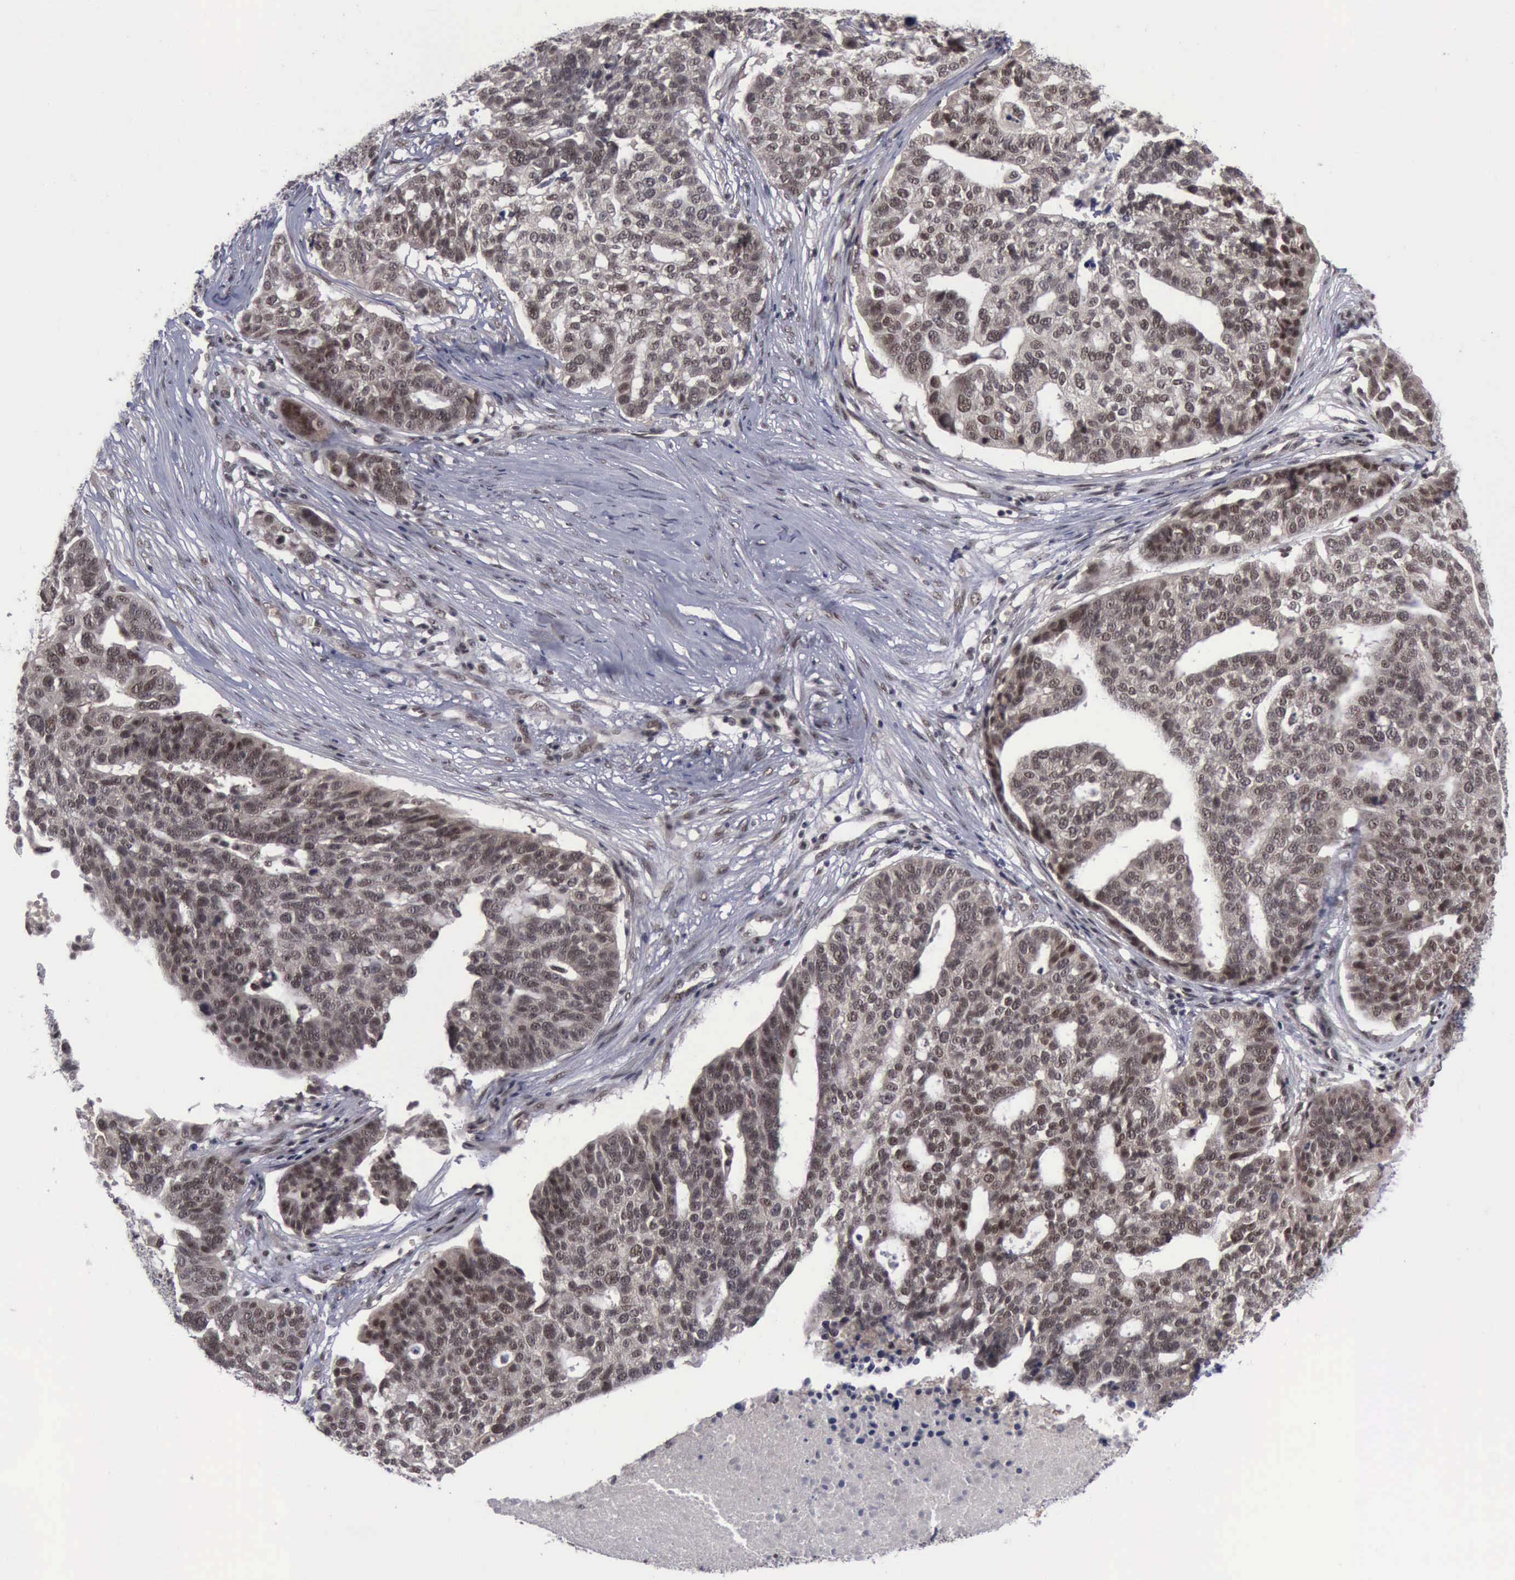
{"staining": {"intensity": "strong", "quantity": ">75%", "location": "cytoplasmic/membranous,nuclear"}, "tissue": "ovarian cancer", "cell_type": "Tumor cells", "image_type": "cancer", "snomed": [{"axis": "morphology", "description": "Cystadenocarcinoma, serous, NOS"}, {"axis": "topography", "description": "Ovary"}], "caption": "Tumor cells demonstrate high levels of strong cytoplasmic/membranous and nuclear expression in about >75% of cells in human ovarian serous cystadenocarcinoma.", "gene": "ATM", "patient": {"sex": "female", "age": 59}}